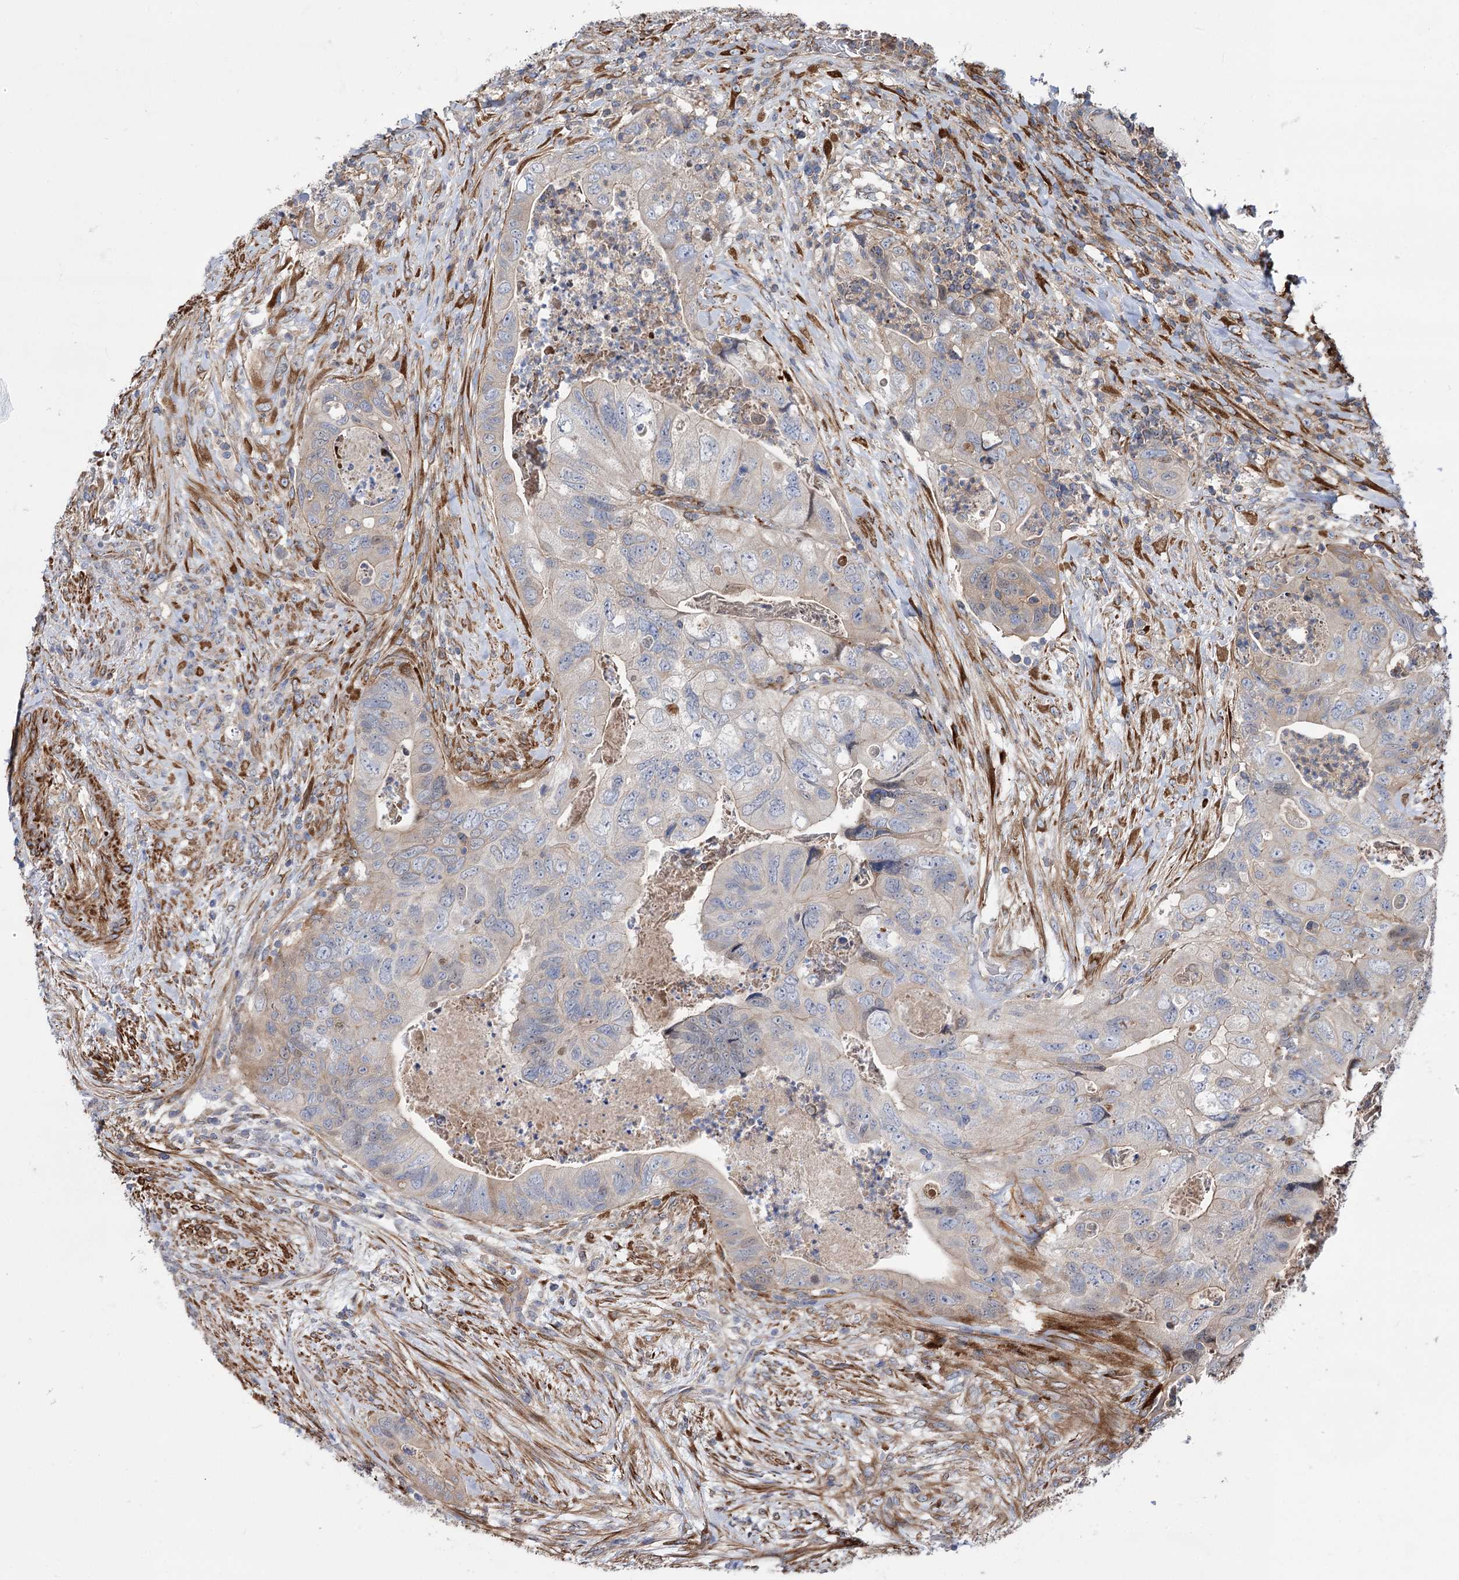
{"staining": {"intensity": "weak", "quantity": "<25%", "location": "cytoplasmic/membranous"}, "tissue": "colorectal cancer", "cell_type": "Tumor cells", "image_type": "cancer", "snomed": [{"axis": "morphology", "description": "Adenocarcinoma, NOS"}, {"axis": "topography", "description": "Rectum"}], "caption": "High power microscopy histopathology image of an immunohistochemistry histopathology image of colorectal cancer, revealing no significant positivity in tumor cells. (DAB immunohistochemistry visualized using brightfield microscopy, high magnification).", "gene": "DPP3", "patient": {"sex": "male", "age": 63}}